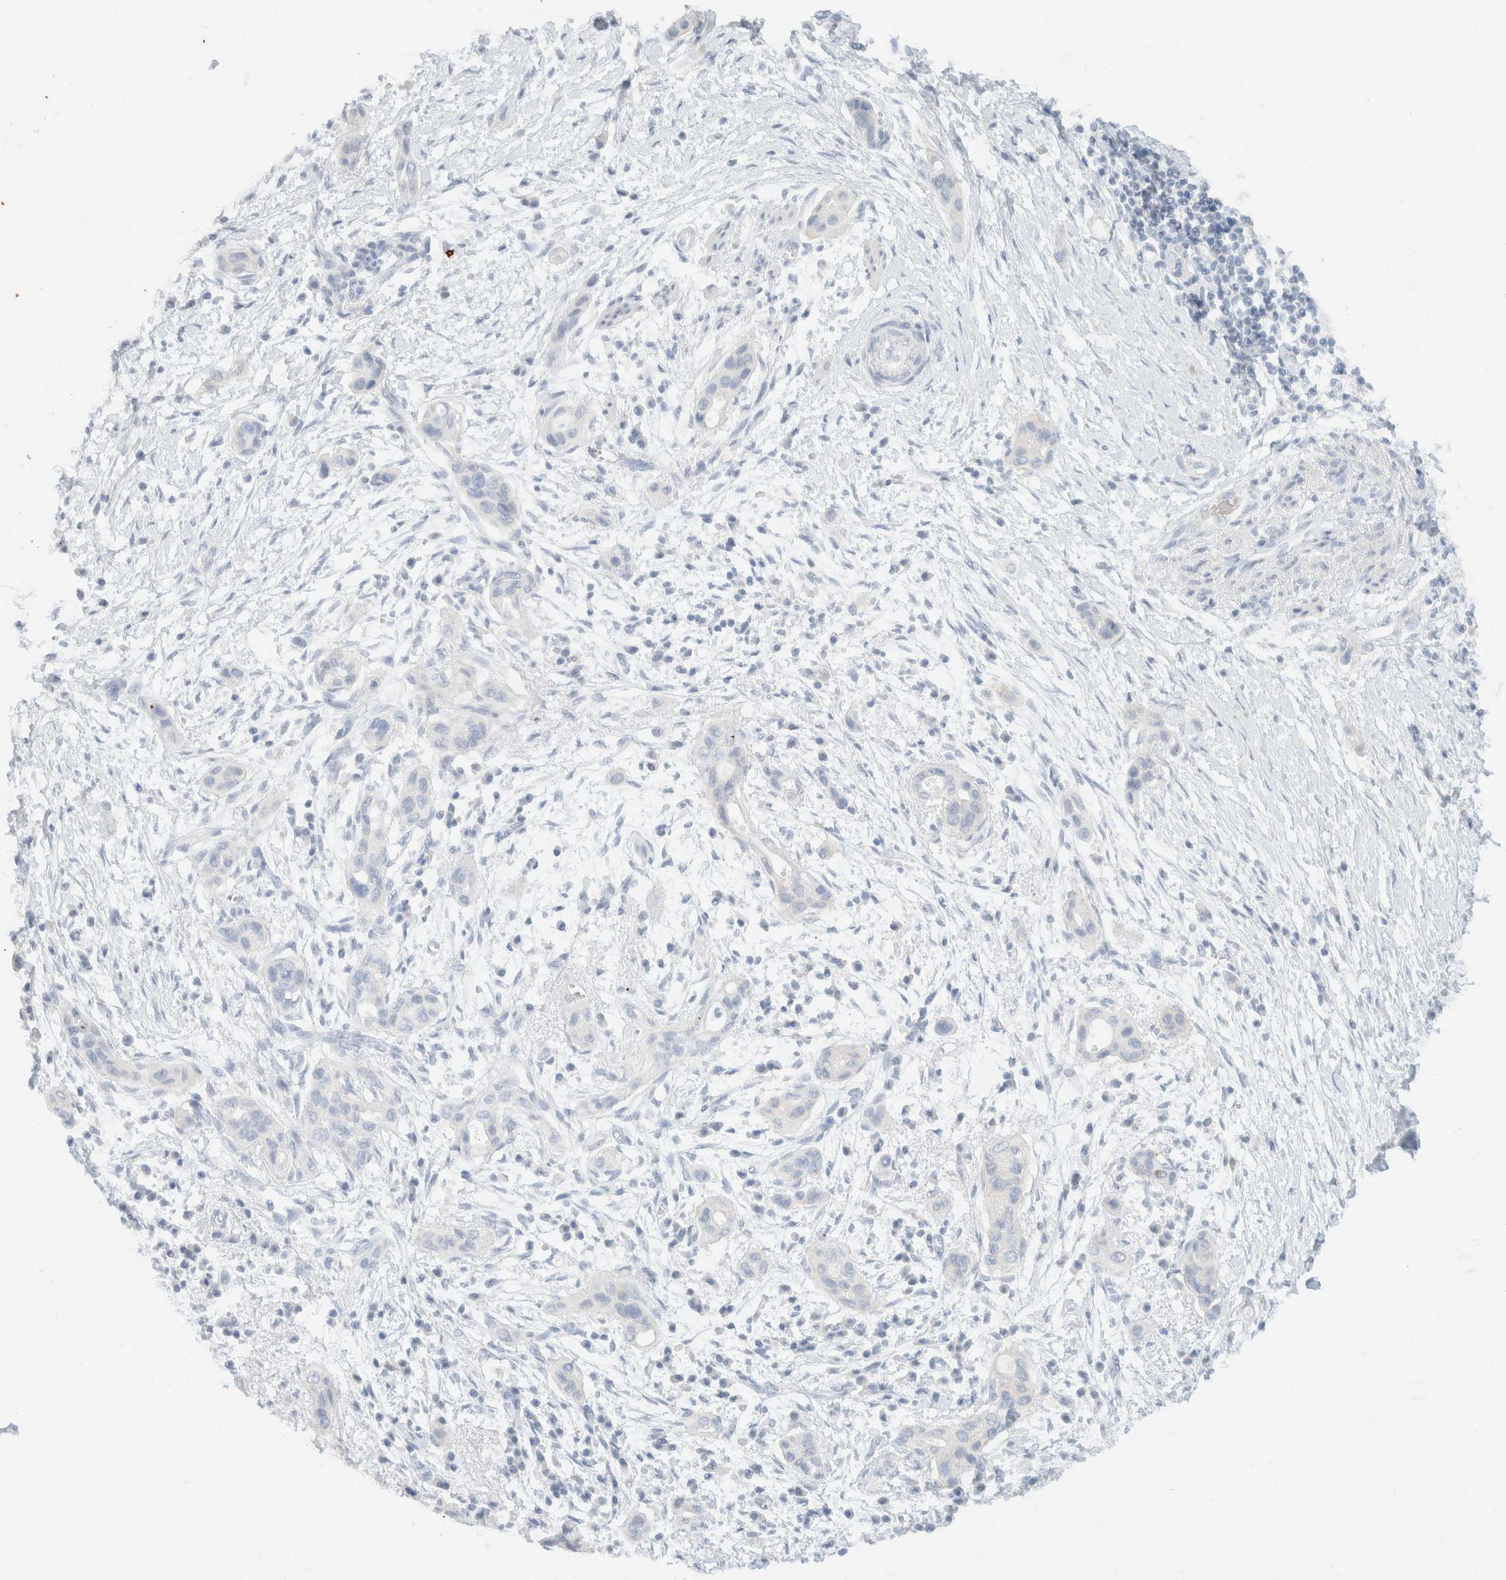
{"staining": {"intensity": "negative", "quantity": "none", "location": "none"}, "tissue": "pancreatic cancer", "cell_type": "Tumor cells", "image_type": "cancer", "snomed": [{"axis": "morphology", "description": "Adenocarcinoma, NOS"}, {"axis": "topography", "description": "Pancreas"}], "caption": "DAB (3,3'-diaminobenzidine) immunohistochemical staining of adenocarcinoma (pancreatic) displays no significant positivity in tumor cells.", "gene": "SH3GLB2", "patient": {"sex": "male", "age": 59}}